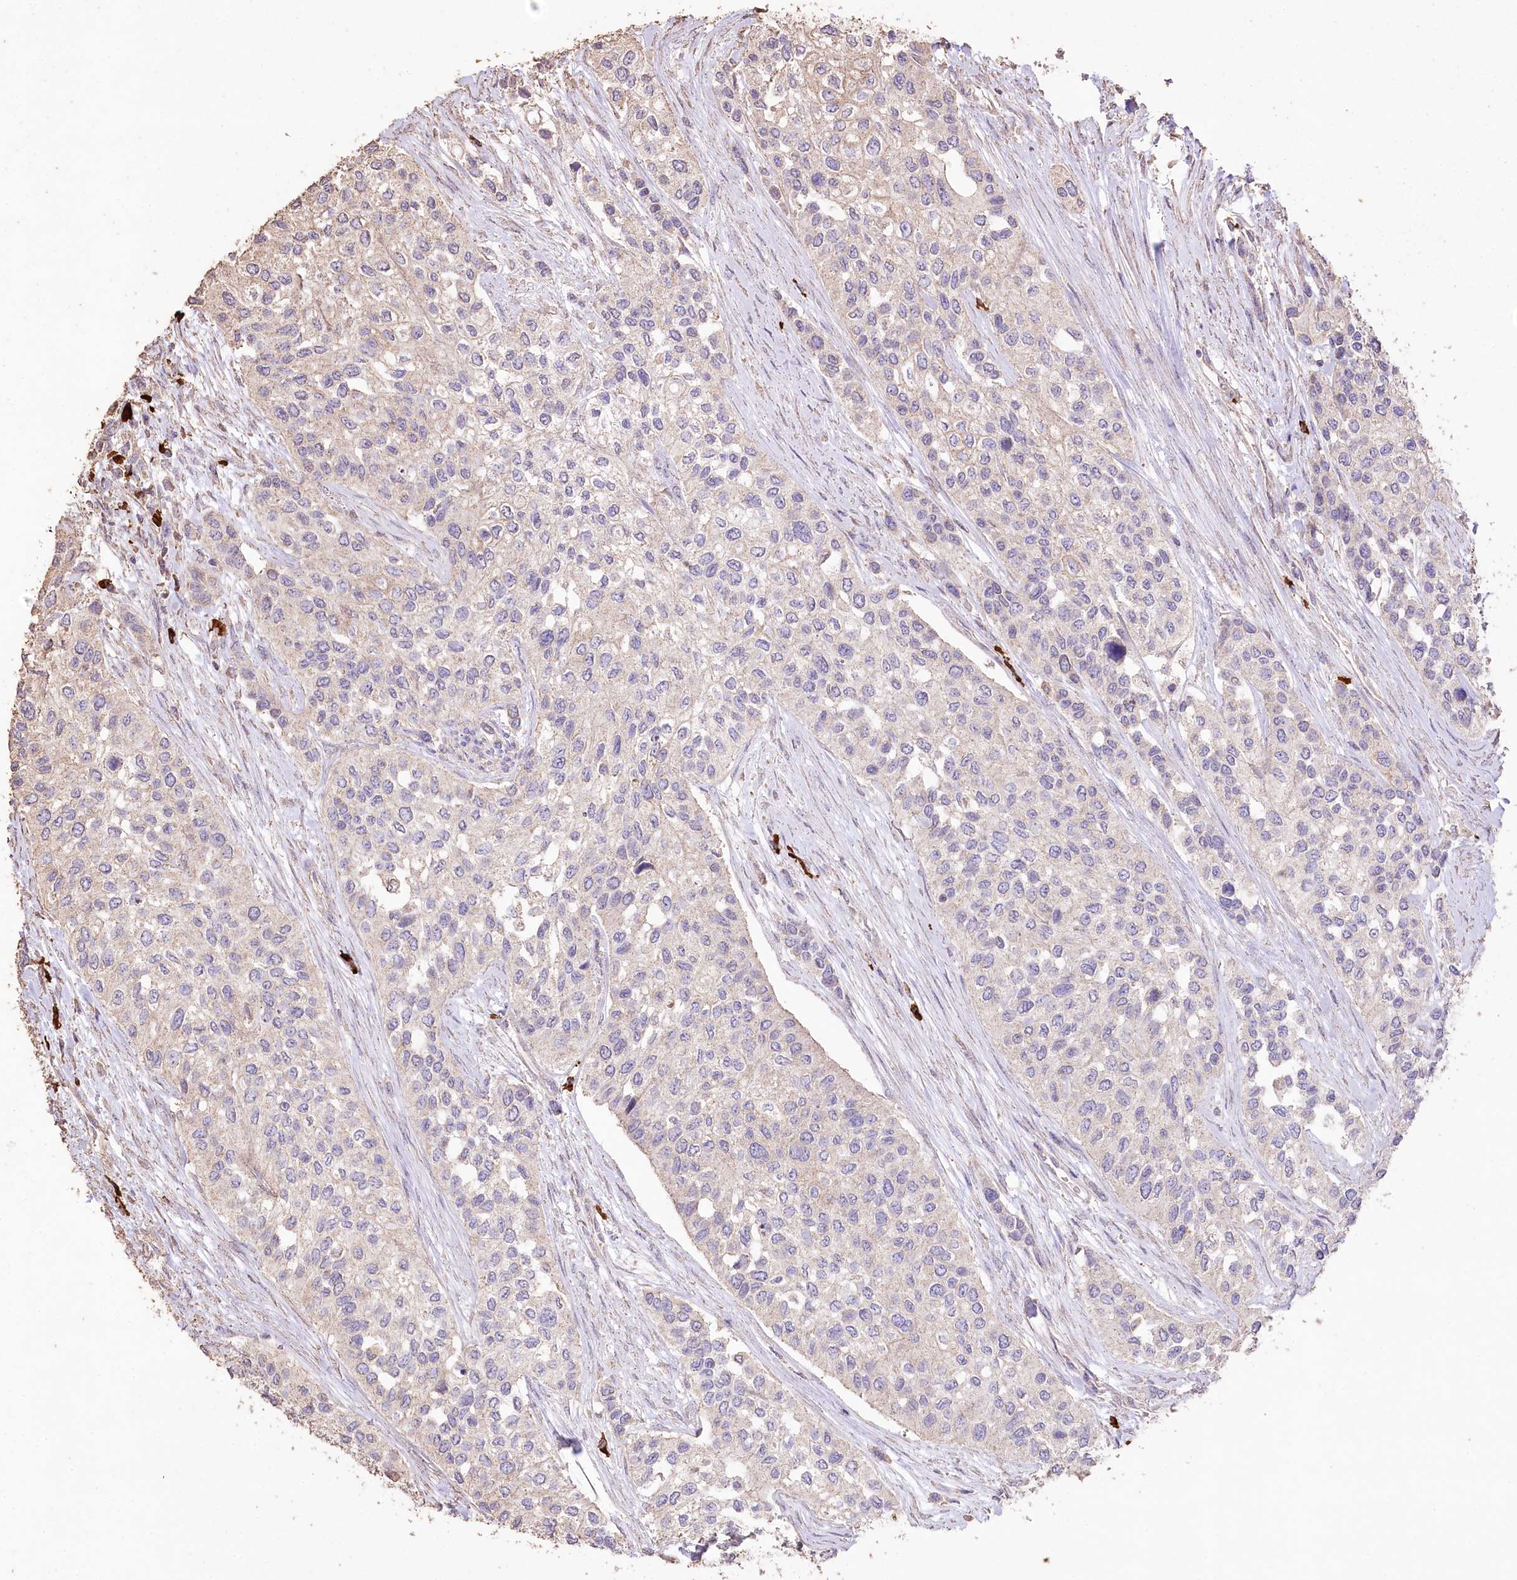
{"staining": {"intensity": "weak", "quantity": "<25%", "location": "cytoplasmic/membranous"}, "tissue": "urothelial cancer", "cell_type": "Tumor cells", "image_type": "cancer", "snomed": [{"axis": "morphology", "description": "Normal tissue, NOS"}, {"axis": "morphology", "description": "Urothelial carcinoma, High grade"}, {"axis": "topography", "description": "Vascular tissue"}, {"axis": "topography", "description": "Urinary bladder"}], "caption": "Immunohistochemistry micrograph of neoplastic tissue: high-grade urothelial carcinoma stained with DAB (3,3'-diaminobenzidine) demonstrates no significant protein staining in tumor cells. Brightfield microscopy of immunohistochemistry (IHC) stained with DAB (3,3'-diaminobenzidine) (brown) and hematoxylin (blue), captured at high magnification.", "gene": "IREB2", "patient": {"sex": "female", "age": 56}}